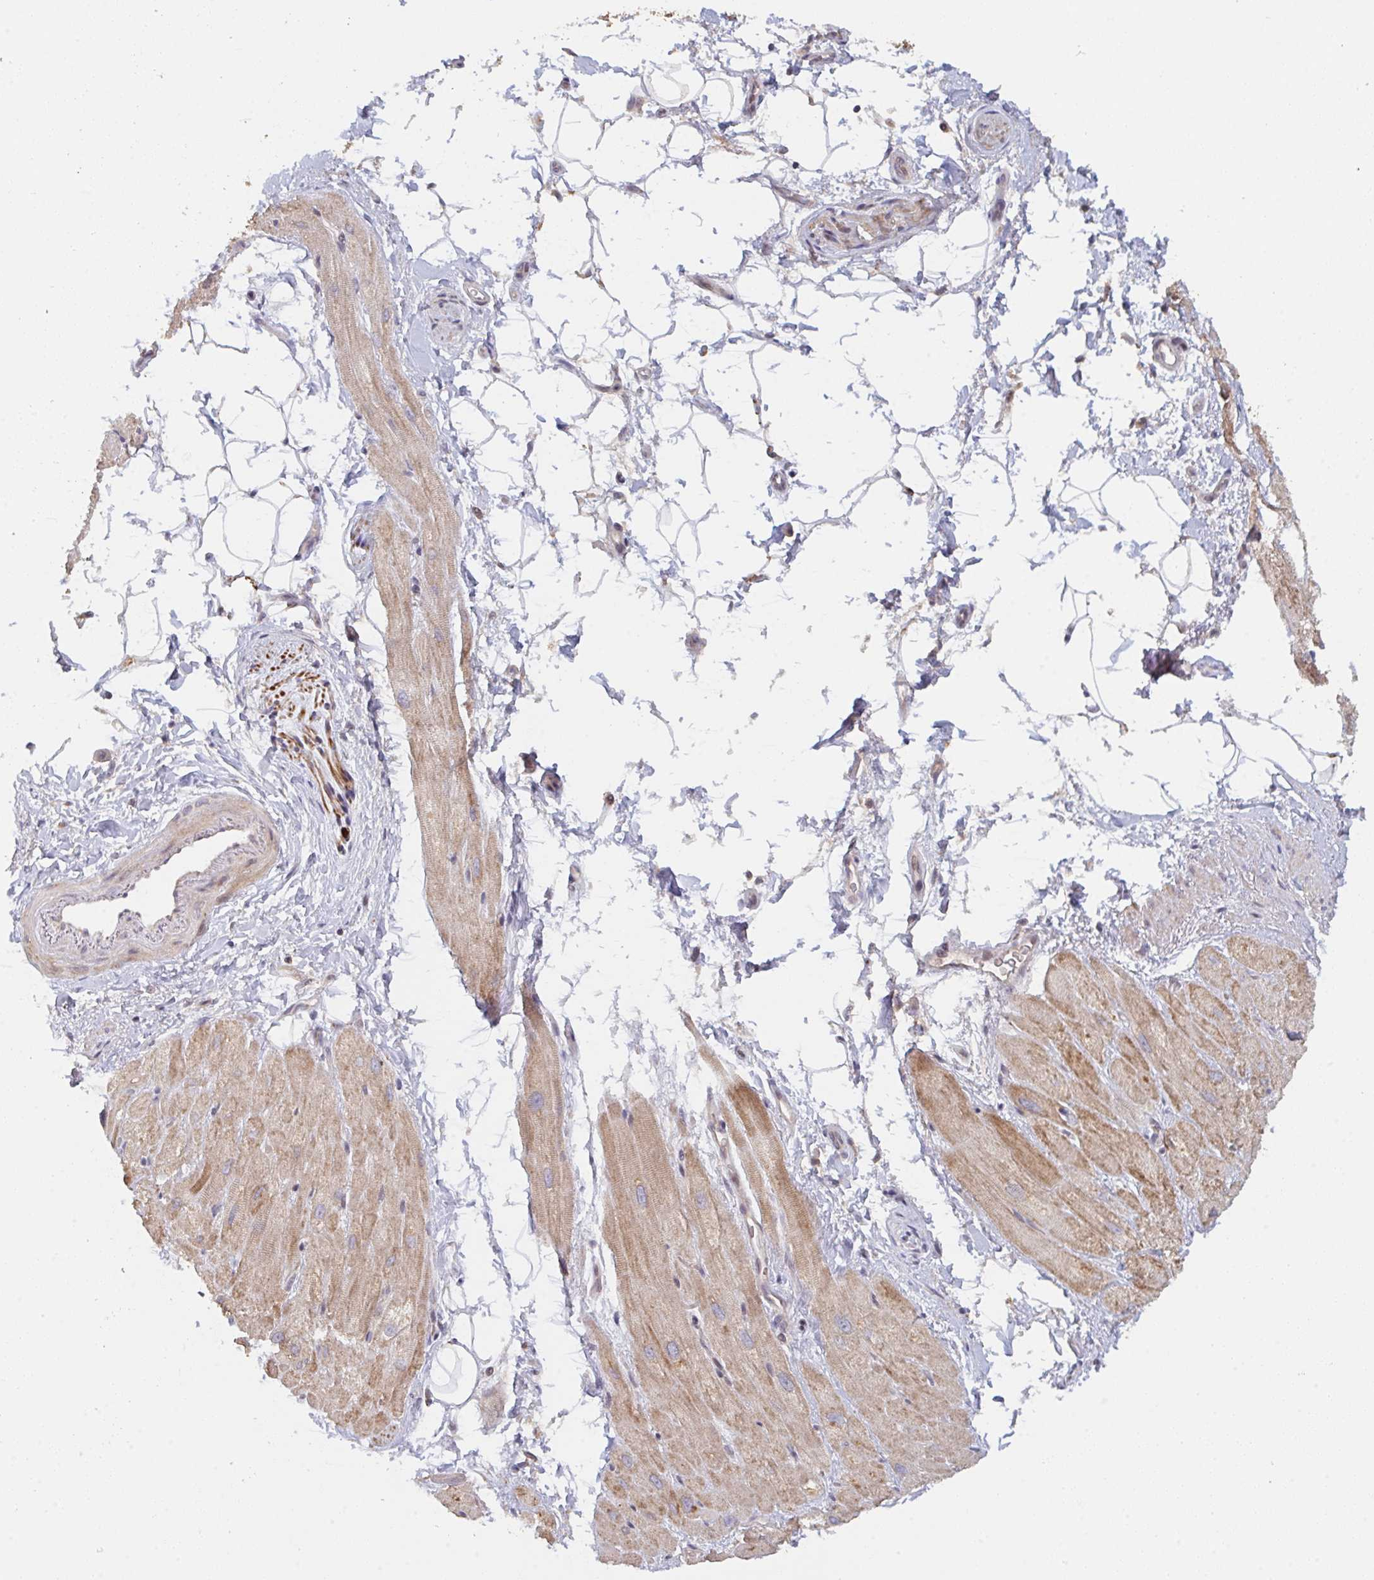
{"staining": {"intensity": "moderate", "quantity": ">75%", "location": "cytoplasmic/membranous"}, "tissue": "heart muscle", "cell_type": "Cardiomyocytes", "image_type": "normal", "snomed": [{"axis": "morphology", "description": "Normal tissue, NOS"}, {"axis": "topography", "description": "Heart"}], "caption": "Protein staining shows moderate cytoplasmic/membranous positivity in about >75% of cardiomyocytes in normal heart muscle.", "gene": "DCST1", "patient": {"sex": "male", "age": 62}}